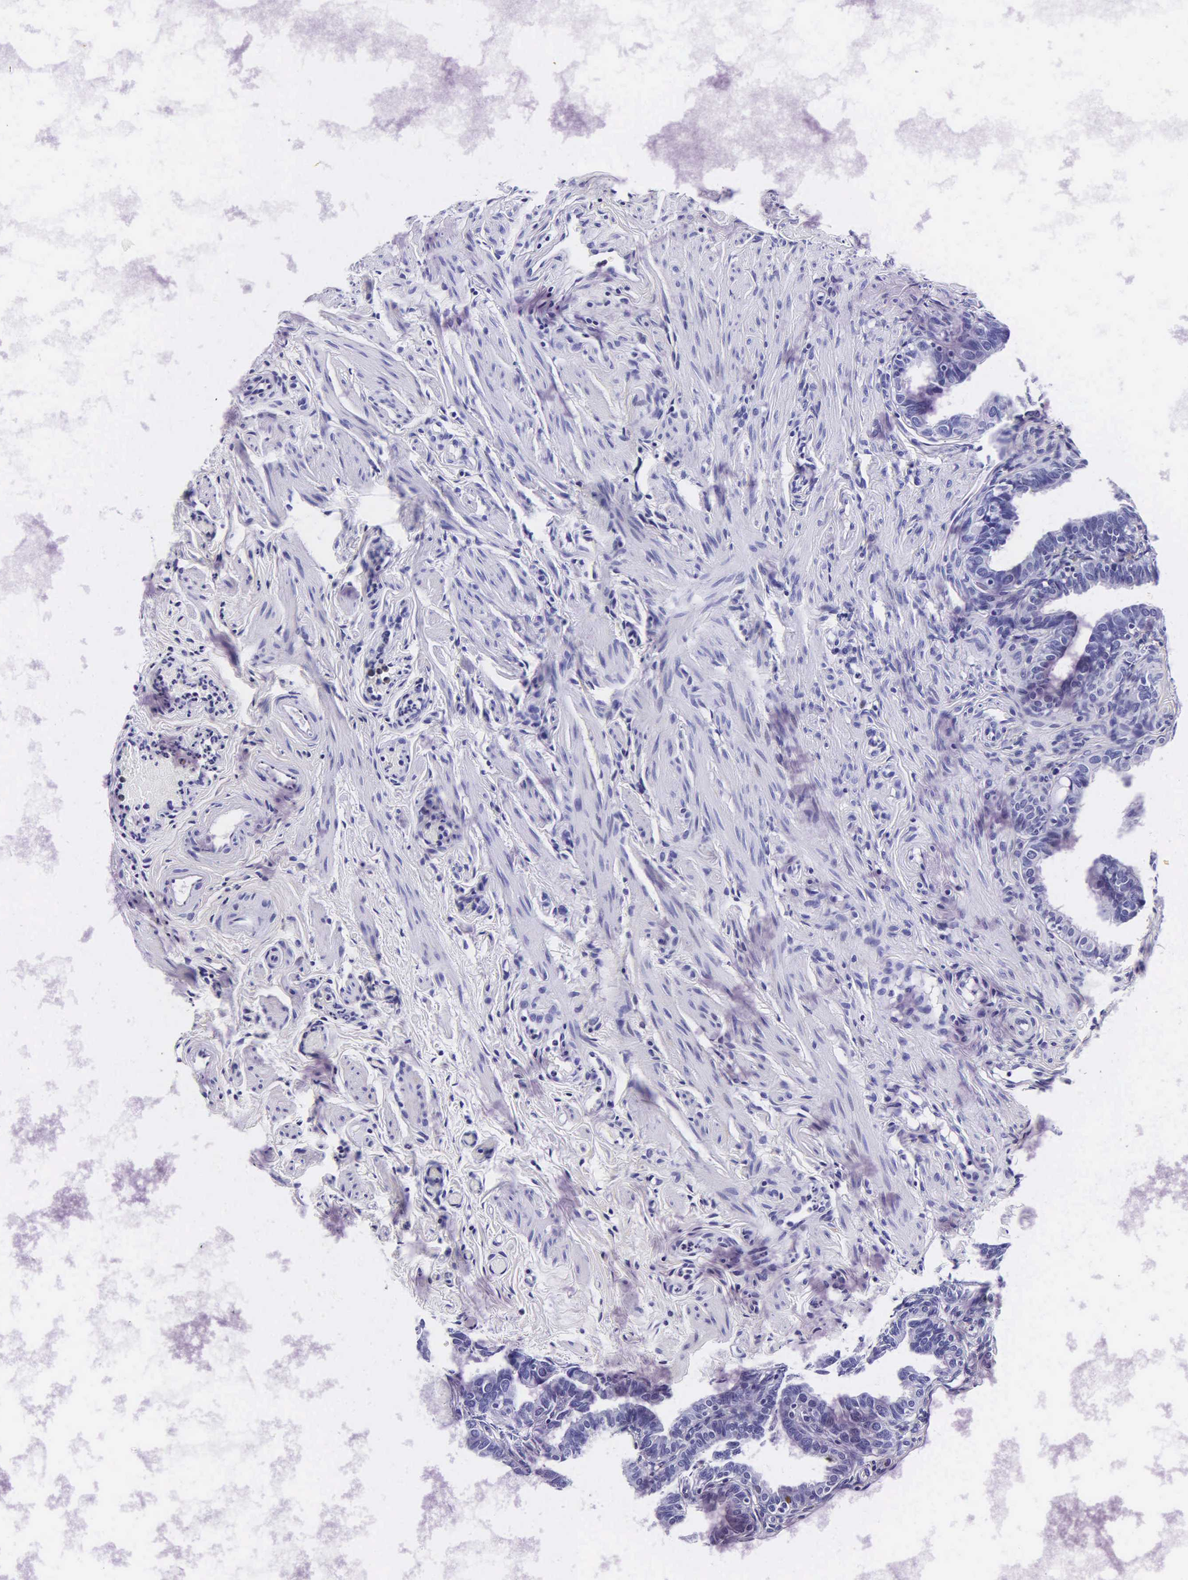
{"staining": {"intensity": "negative", "quantity": "none", "location": "none"}, "tissue": "fallopian tube", "cell_type": "Glandular cells", "image_type": "normal", "snomed": [{"axis": "morphology", "description": "Normal tissue, NOS"}, {"axis": "topography", "description": "Fallopian tube"}], "caption": "The image displays no staining of glandular cells in normal fallopian tube. The staining was performed using DAB to visualize the protein expression in brown, while the nuclei were stained in blue with hematoxylin (Magnification: 20x).", "gene": "MB", "patient": {"sex": "female", "age": 41}}